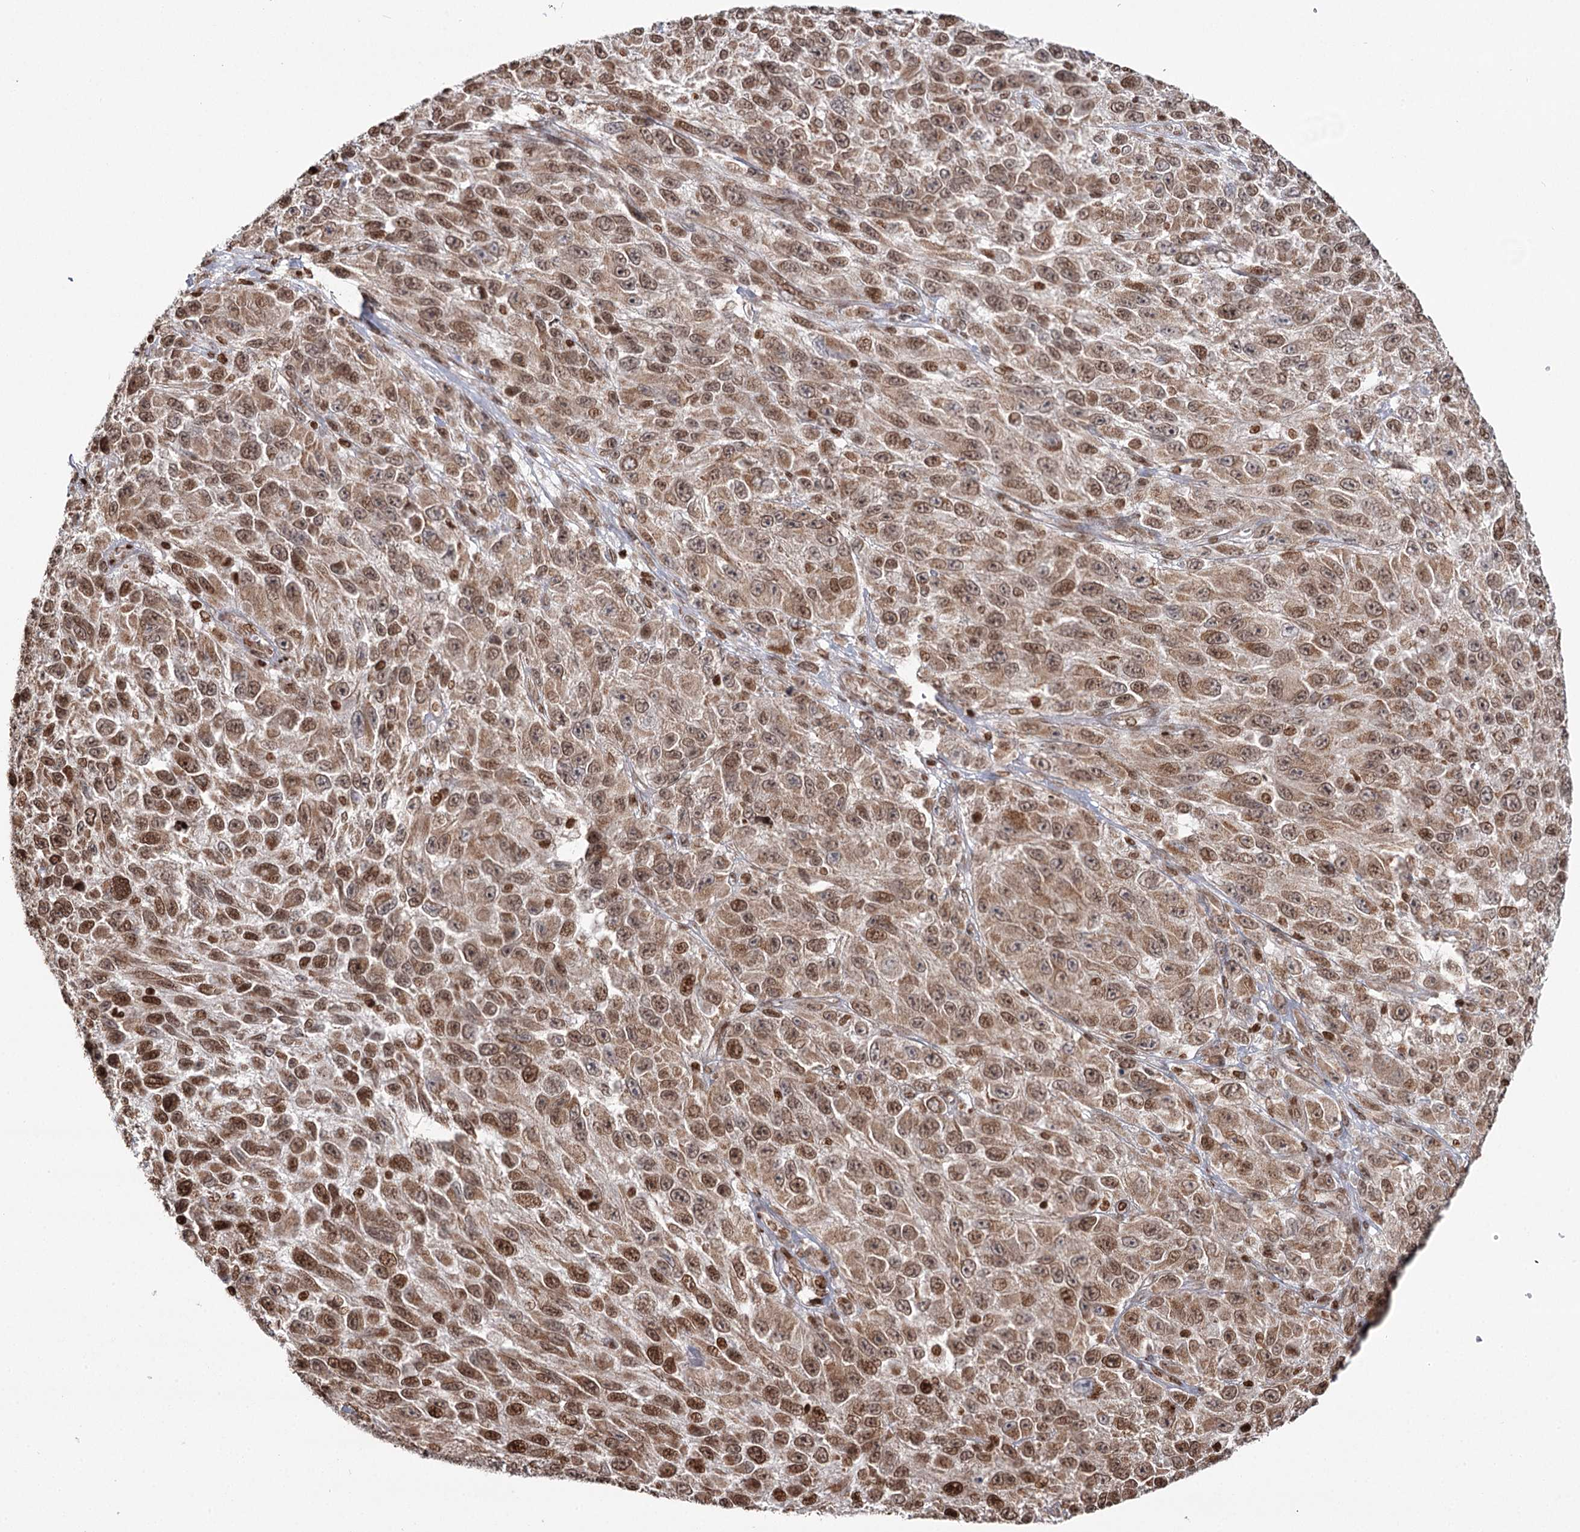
{"staining": {"intensity": "moderate", "quantity": ">75%", "location": "cytoplasmic/membranous,nuclear"}, "tissue": "melanoma", "cell_type": "Tumor cells", "image_type": "cancer", "snomed": [{"axis": "morphology", "description": "Normal tissue, NOS"}, {"axis": "morphology", "description": "Malignant melanoma, NOS"}, {"axis": "topography", "description": "Skin"}], "caption": "Malignant melanoma tissue displays moderate cytoplasmic/membranous and nuclear staining in about >75% of tumor cells (IHC, brightfield microscopy, high magnification).", "gene": "PDHX", "patient": {"sex": "female", "age": 96}}